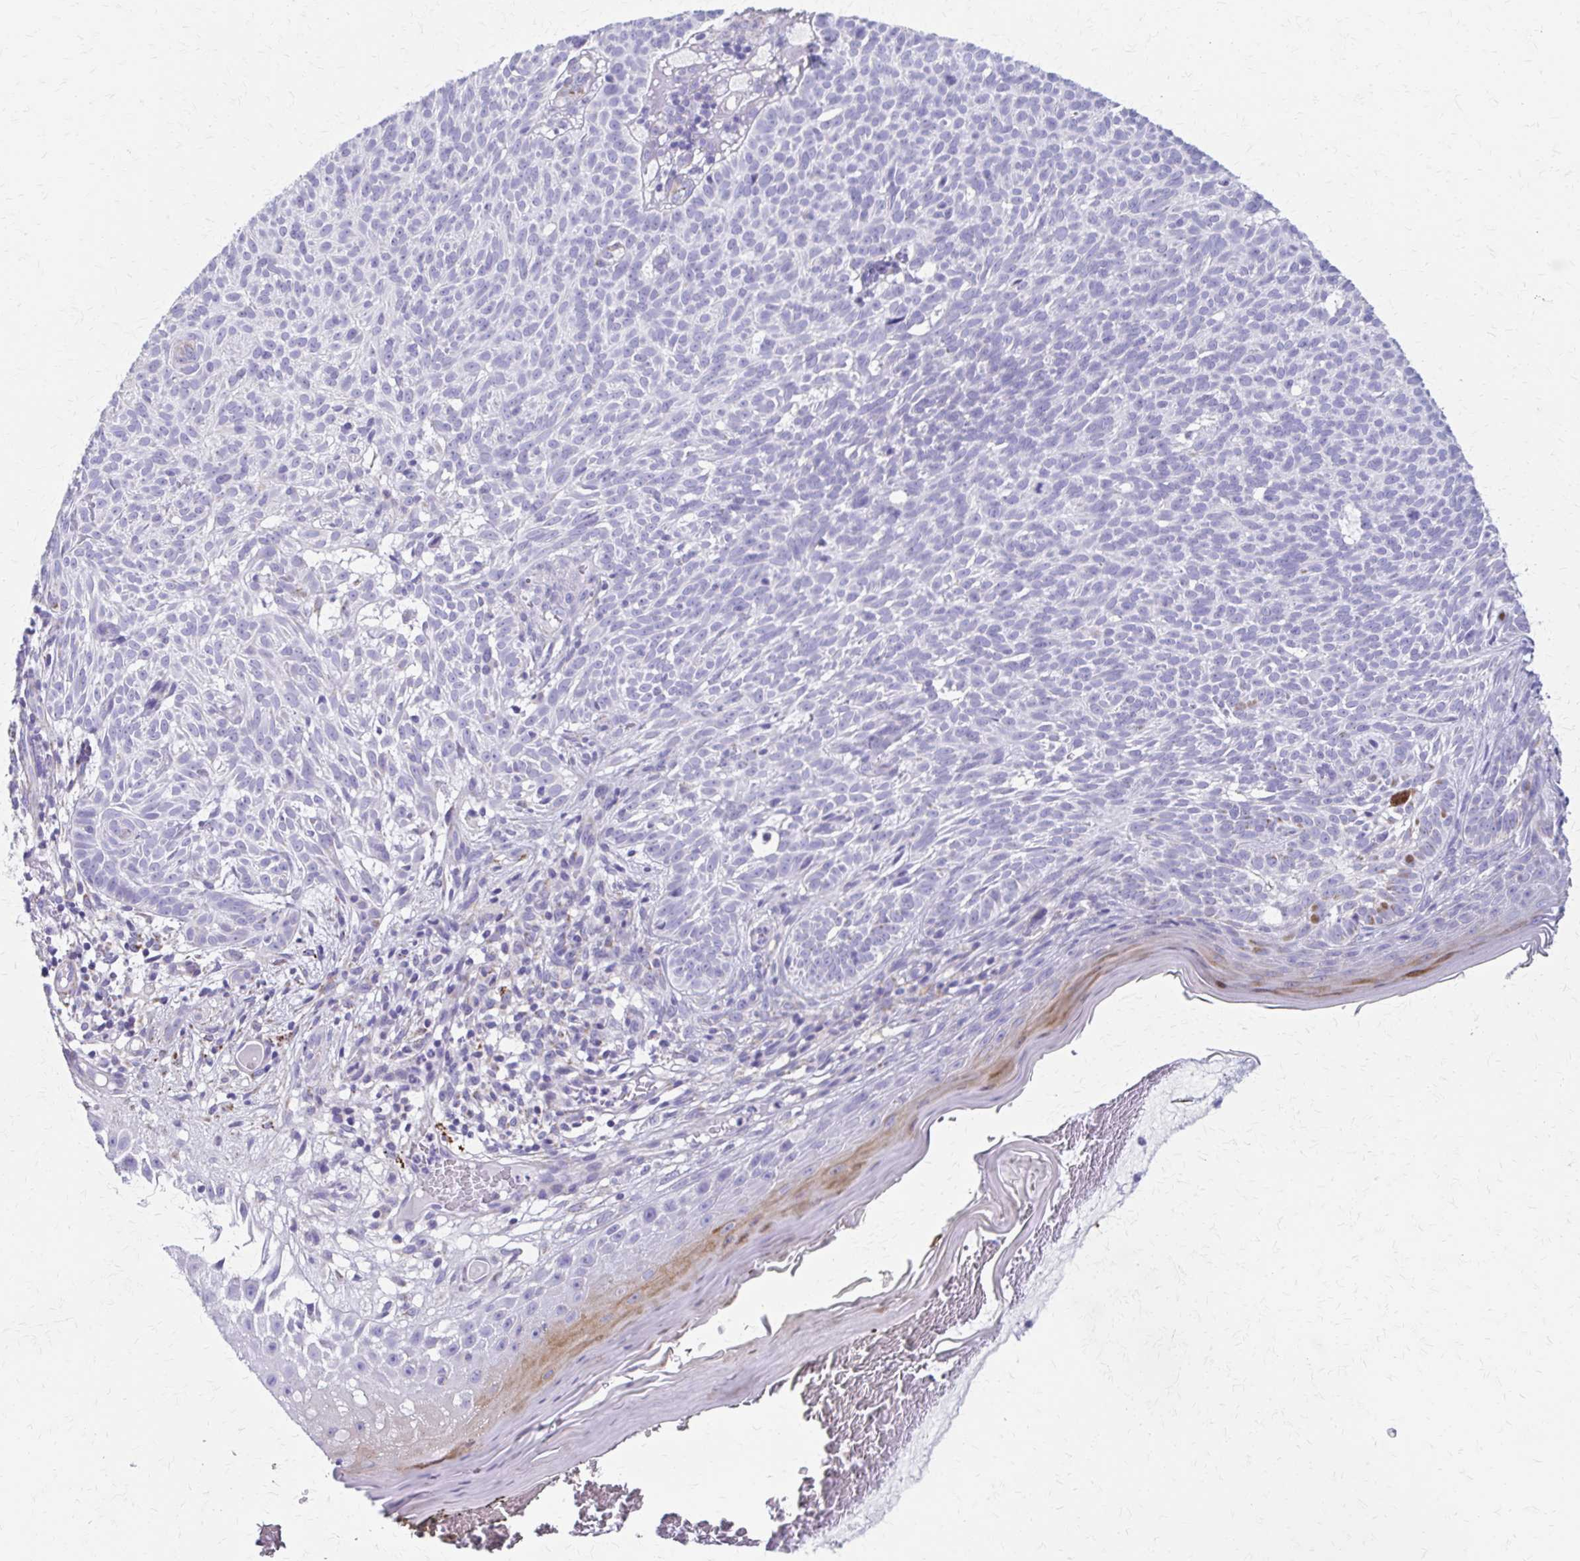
{"staining": {"intensity": "negative", "quantity": "none", "location": "none"}, "tissue": "skin cancer", "cell_type": "Tumor cells", "image_type": "cancer", "snomed": [{"axis": "morphology", "description": "Basal cell carcinoma"}, {"axis": "topography", "description": "Skin"}], "caption": "There is no significant expression in tumor cells of basal cell carcinoma (skin). (DAB (3,3'-diaminobenzidine) IHC with hematoxylin counter stain).", "gene": "ZSCAN5B", "patient": {"sex": "male", "age": 78}}